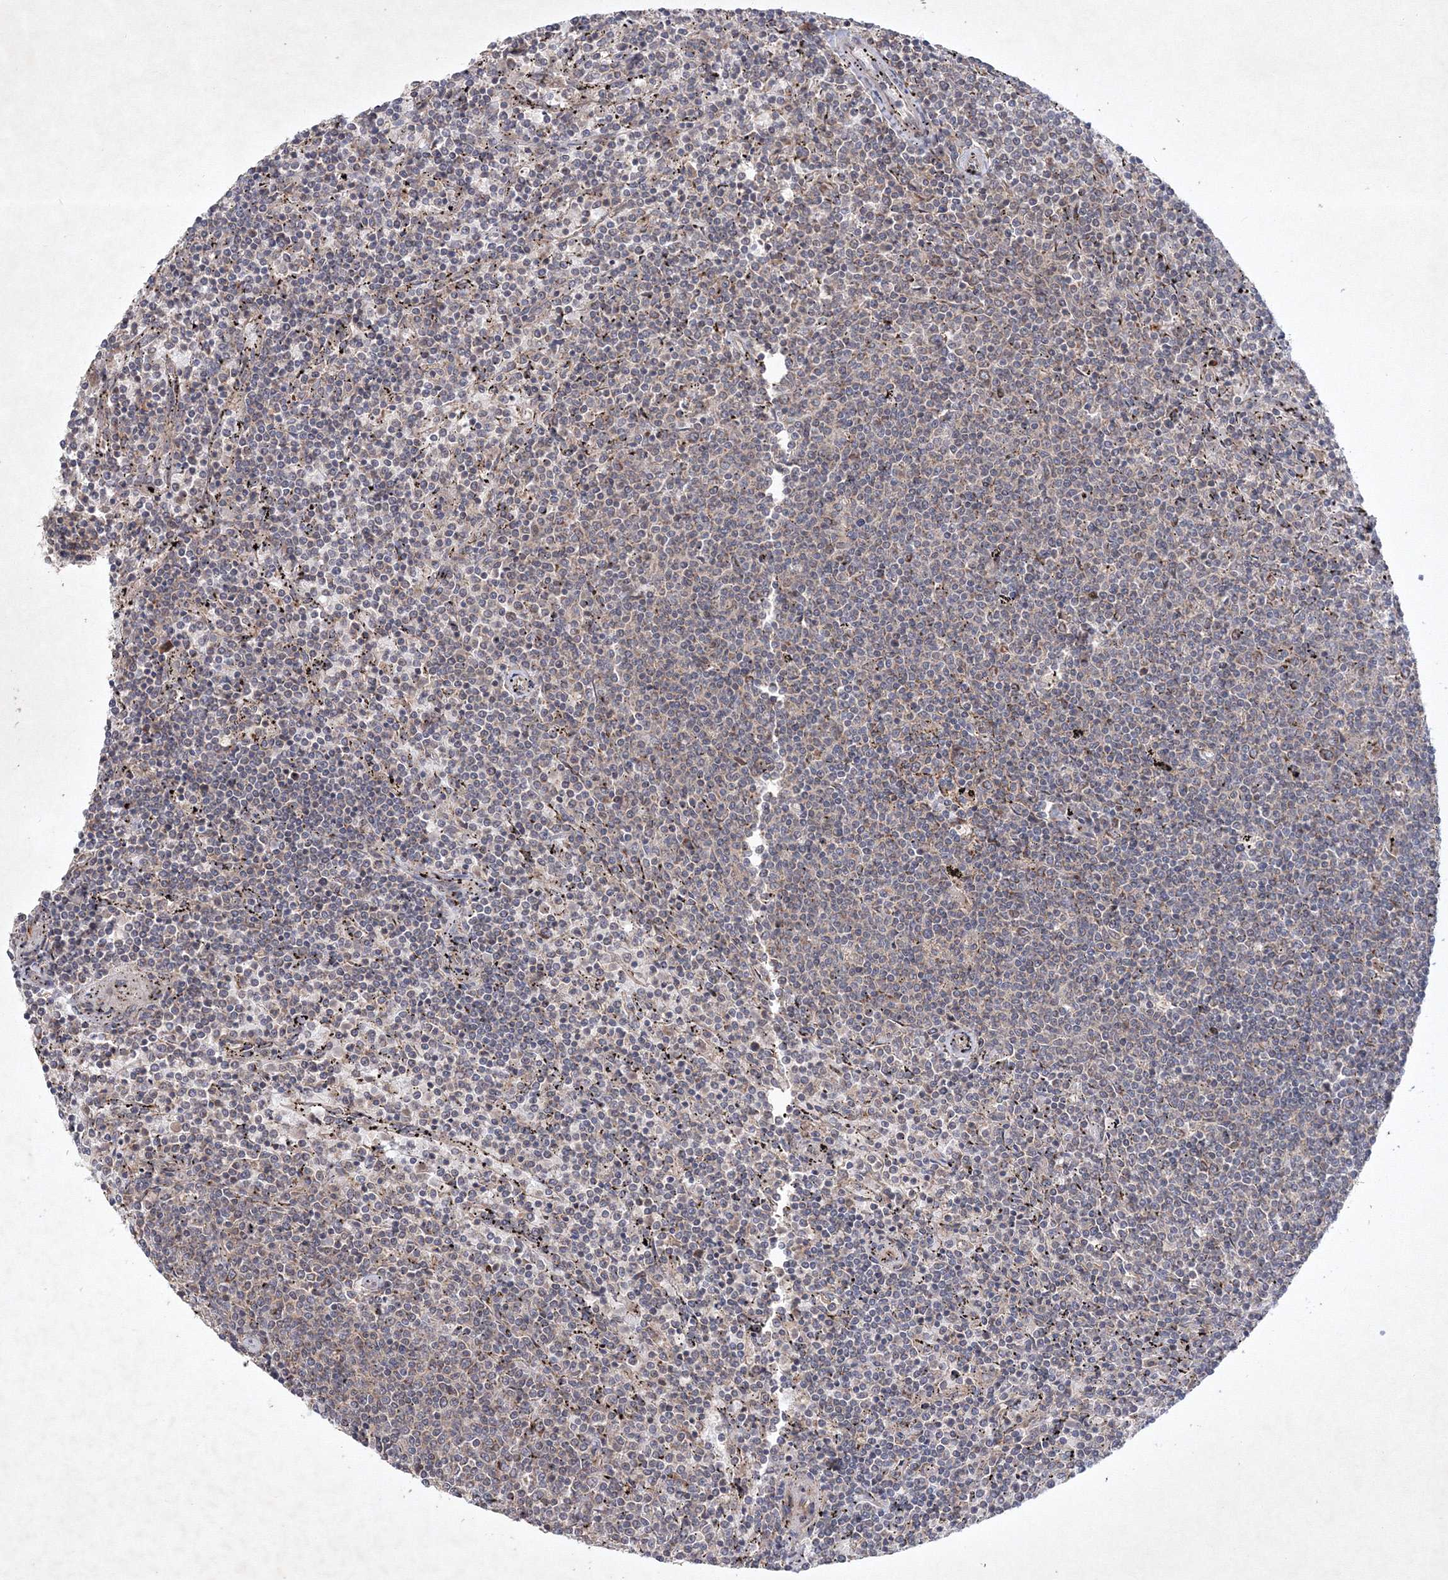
{"staining": {"intensity": "negative", "quantity": "none", "location": "none"}, "tissue": "lymphoma", "cell_type": "Tumor cells", "image_type": "cancer", "snomed": [{"axis": "morphology", "description": "Malignant lymphoma, non-Hodgkin's type, Low grade"}, {"axis": "topography", "description": "Spleen"}], "caption": "Immunohistochemistry of lymphoma reveals no positivity in tumor cells.", "gene": "NOA1", "patient": {"sex": "female", "age": 50}}